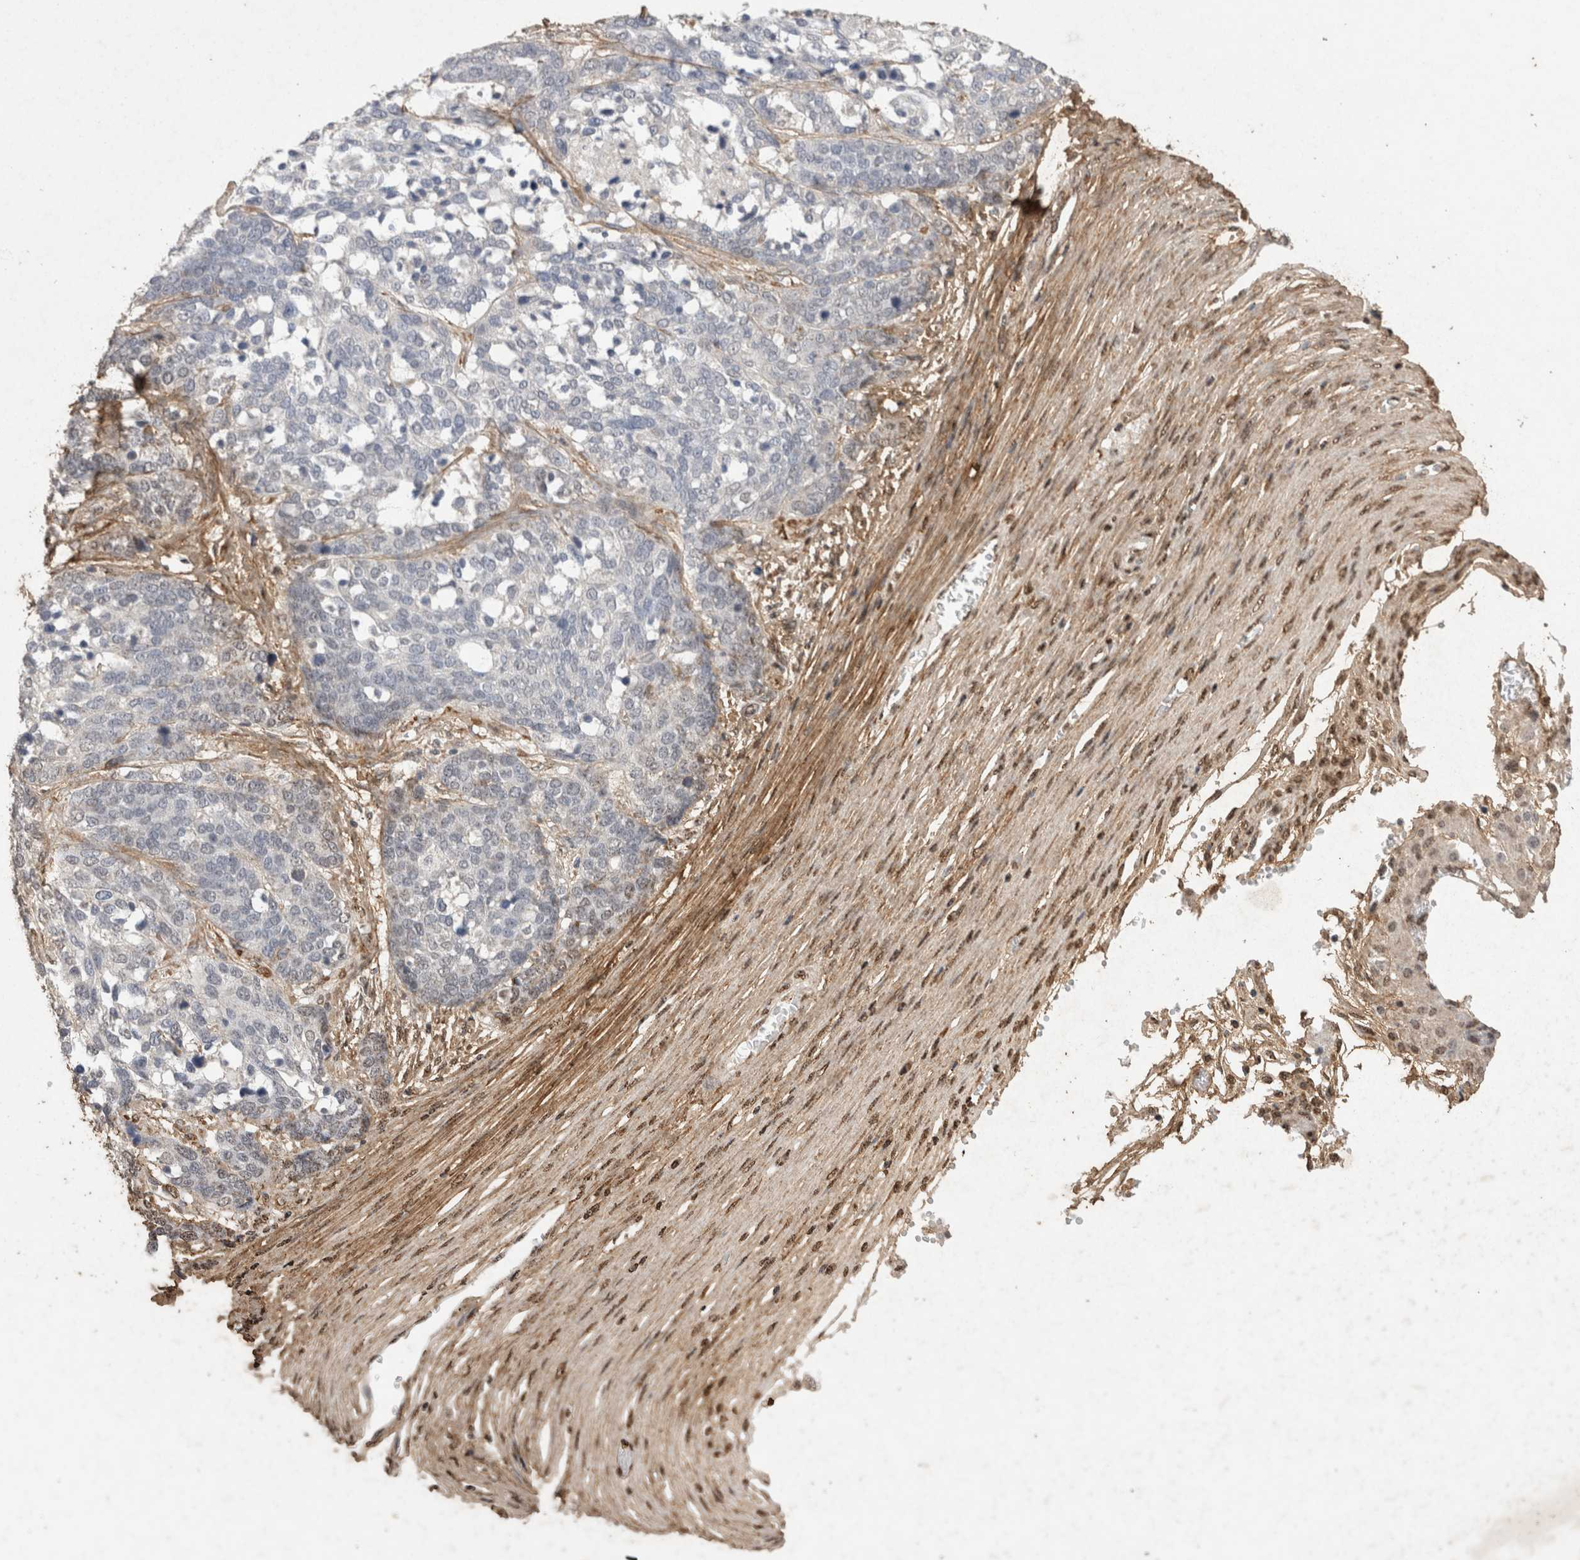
{"staining": {"intensity": "negative", "quantity": "none", "location": "none"}, "tissue": "ovarian cancer", "cell_type": "Tumor cells", "image_type": "cancer", "snomed": [{"axis": "morphology", "description": "Cystadenocarcinoma, serous, NOS"}, {"axis": "topography", "description": "Ovary"}], "caption": "Tumor cells show no significant staining in ovarian cancer. (DAB immunohistochemistry (IHC) visualized using brightfield microscopy, high magnification).", "gene": "C1QTNF5", "patient": {"sex": "female", "age": 44}}